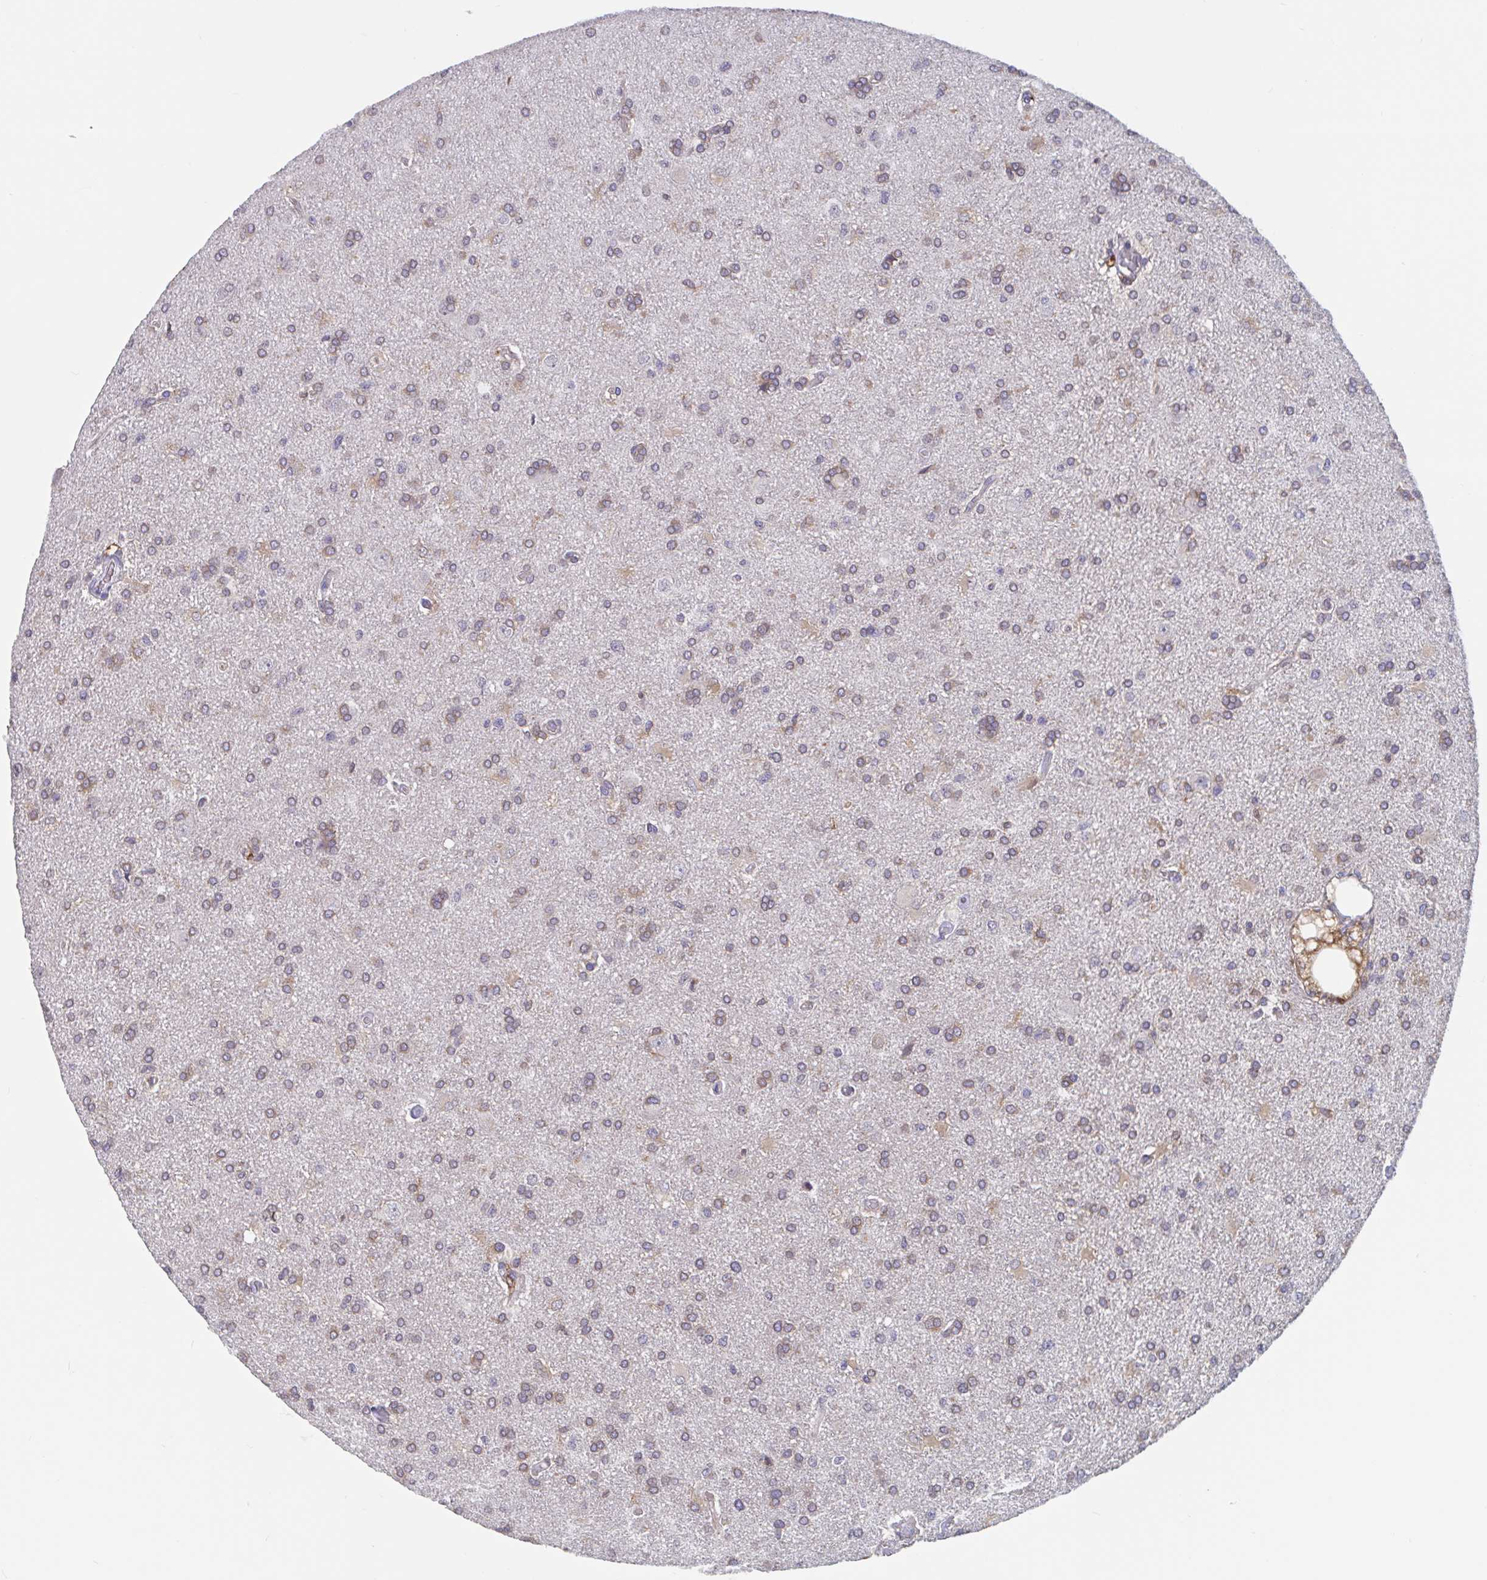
{"staining": {"intensity": "weak", "quantity": "25%-75%", "location": "cytoplasmic/membranous"}, "tissue": "glioma", "cell_type": "Tumor cells", "image_type": "cancer", "snomed": [{"axis": "morphology", "description": "Glioma, malignant, High grade"}, {"axis": "topography", "description": "Brain"}], "caption": "A photomicrograph of glioma stained for a protein displays weak cytoplasmic/membranous brown staining in tumor cells.", "gene": "SNX8", "patient": {"sex": "male", "age": 68}}